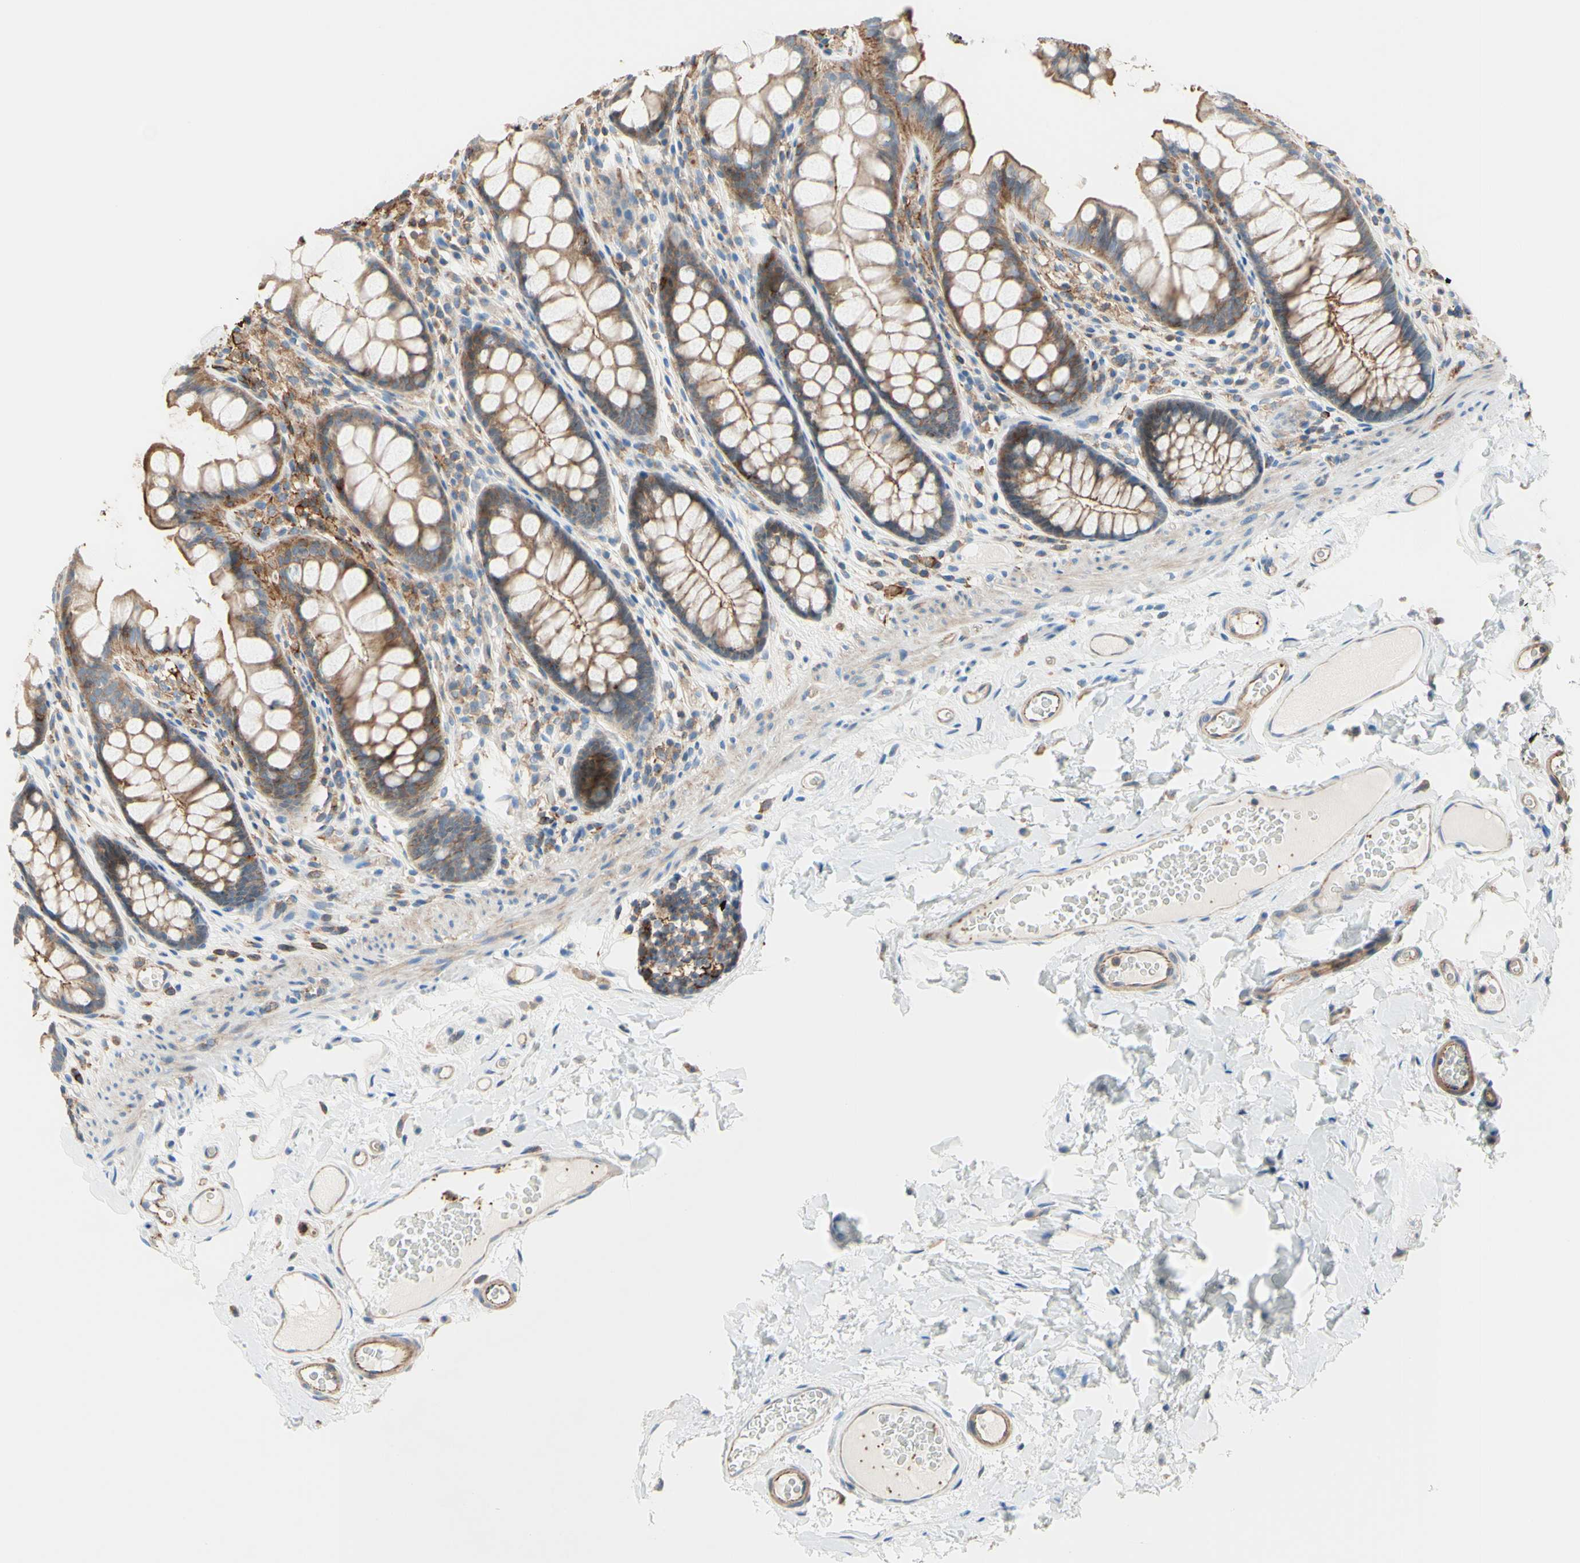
{"staining": {"intensity": "moderate", "quantity": "25%-75%", "location": "cytoplasmic/membranous"}, "tissue": "colon", "cell_type": "Endothelial cells", "image_type": "normal", "snomed": [{"axis": "morphology", "description": "Normal tissue, NOS"}, {"axis": "topography", "description": "Colon"}], "caption": "Immunohistochemistry (IHC) of benign colon demonstrates medium levels of moderate cytoplasmic/membranous positivity in about 25%-75% of endothelial cells.", "gene": "SEMA4C", "patient": {"sex": "female", "age": 55}}